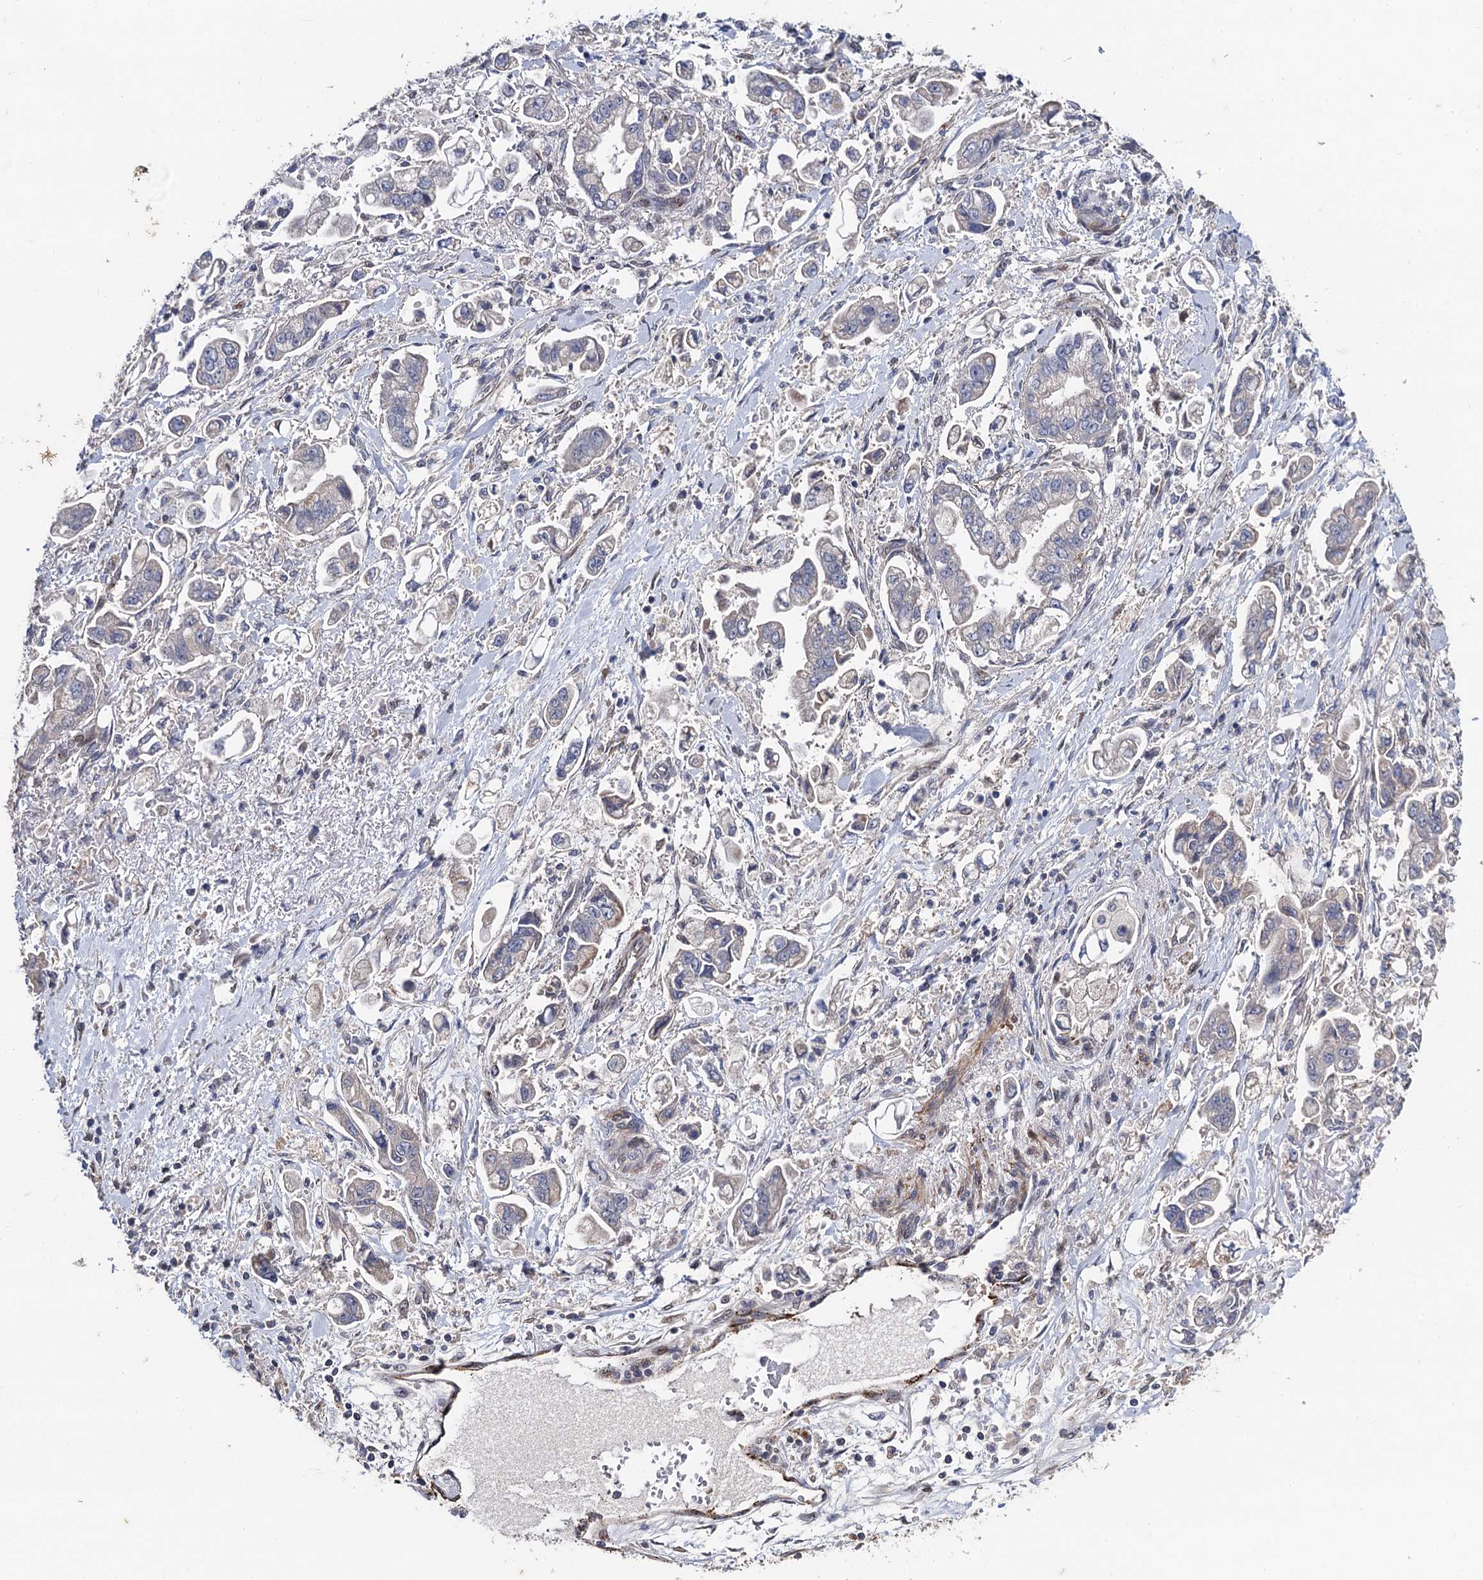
{"staining": {"intensity": "negative", "quantity": "none", "location": "none"}, "tissue": "stomach cancer", "cell_type": "Tumor cells", "image_type": "cancer", "snomed": [{"axis": "morphology", "description": "Adenocarcinoma, NOS"}, {"axis": "topography", "description": "Stomach"}], "caption": "Protein analysis of adenocarcinoma (stomach) shows no significant positivity in tumor cells.", "gene": "PPTC7", "patient": {"sex": "male", "age": 62}}